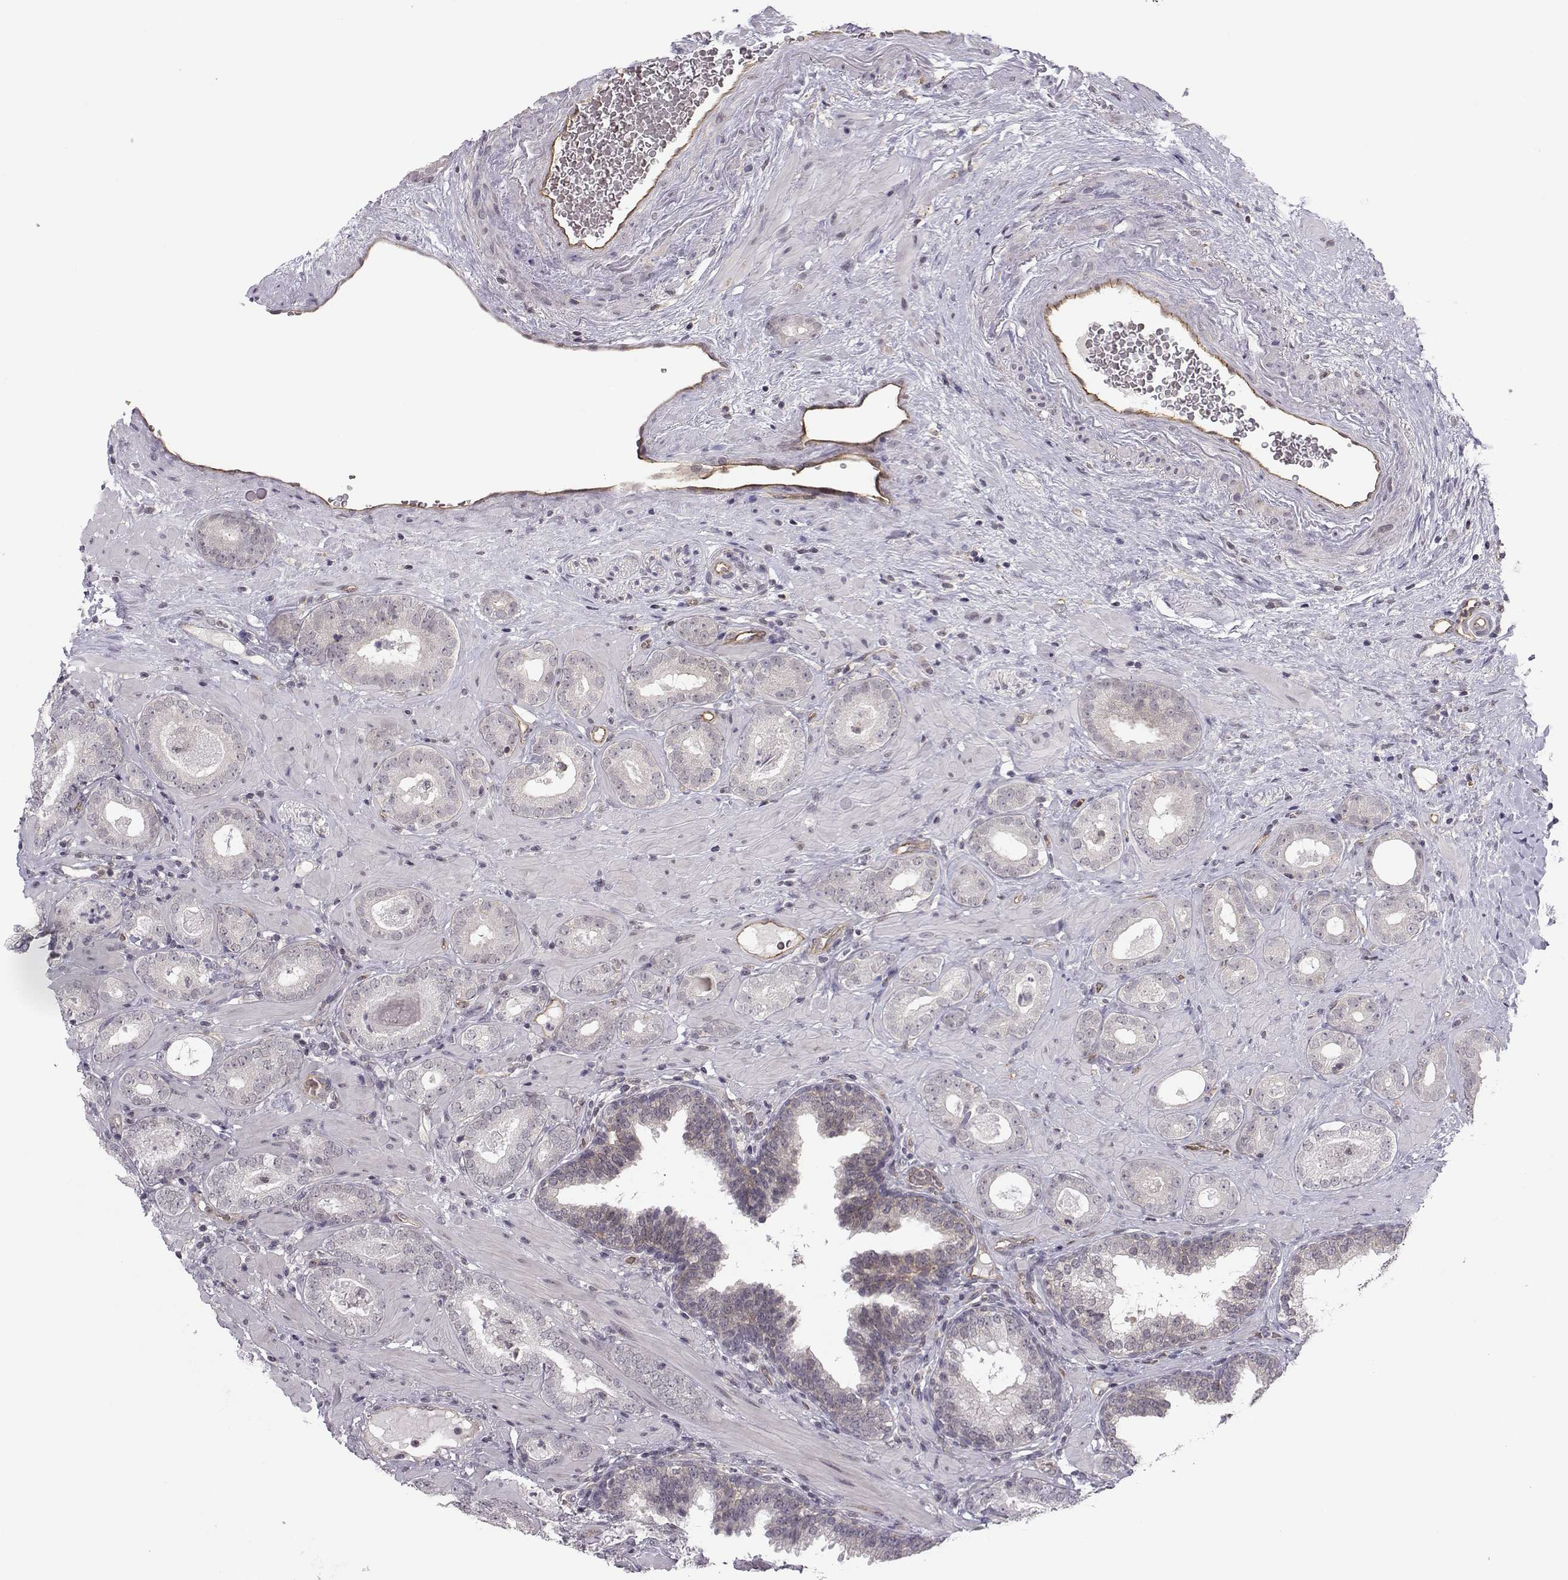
{"staining": {"intensity": "negative", "quantity": "none", "location": "none"}, "tissue": "prostate cancer", "cell_type": "Tumor cells", "image_type": "cancer", "snomed": [{"axis": "morphology", "description": "Adenocarcinoma, Low grade"}, {"axis": "topography", "description": "Prostate"}], "caption": "Prostate adenocarcinoma (low-grade) was stained to show a protein in brown. There is no significant staining in tumor cells. The staining was performed using DAB (3,3'-diaminobenzidine) to visualize the protein expression in brown, while the nuclei were stained in blue with hematoxylin (Magnification: 20x).", "gene": "KIF13B", "patient": {"sex": "male", "age": 60}}